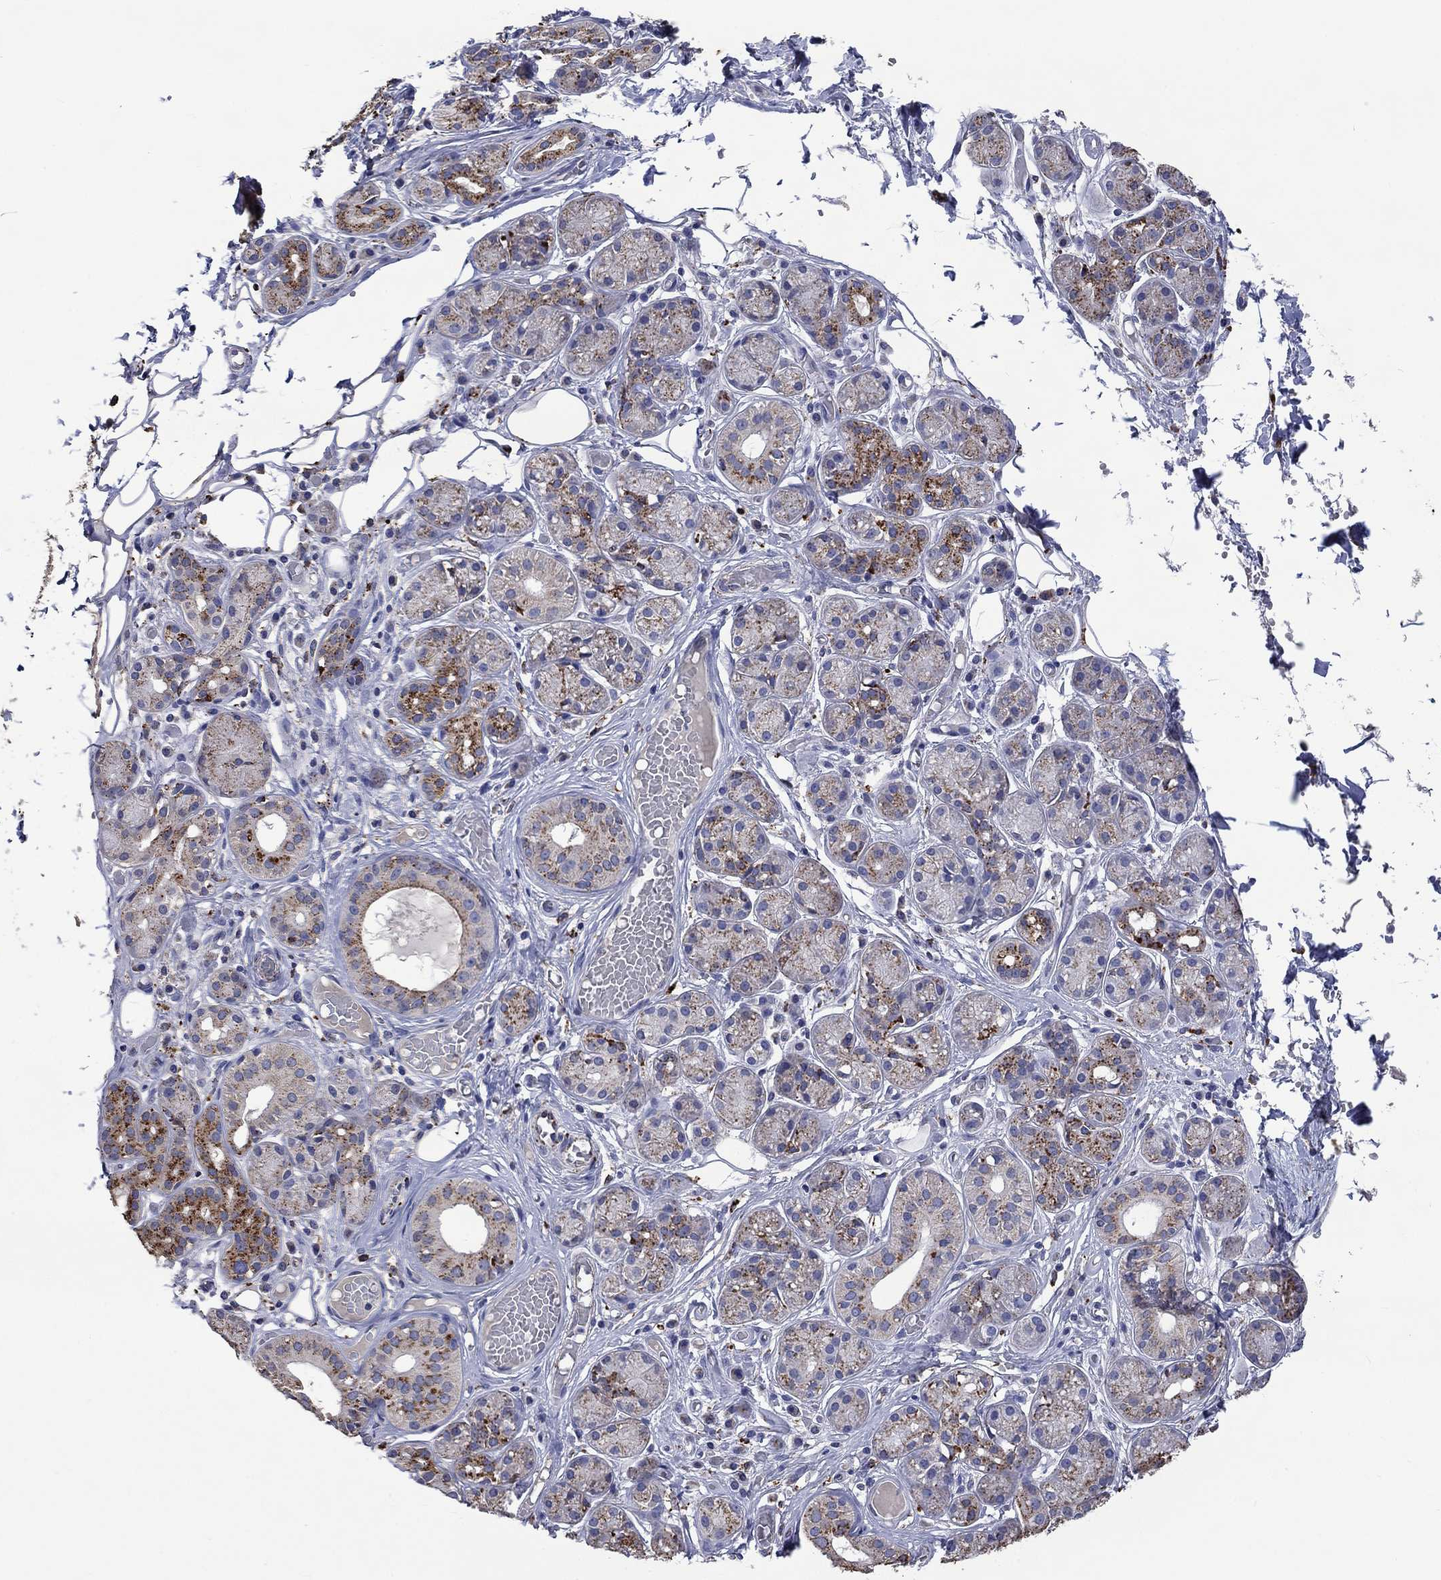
{"staining": {"intensity": "strong", "quantity": "<25%", "location": "cytoplasmic/membranous"}, "tissue": "salivary gland", "cell_type": "Glandular cells", "image_type": "normal", "snomed": [{"axis": "morphology", "description": "Normal tissue, NOS"}, {"axis": "topography", "description": "Salivary gland"}, {"axis": "topography", "description": "Peripheral nerve tissue"}], "caption": "An image showing strong cytoplasmic/membranous staining in about <25% of glandular cells in unremarkable salivary gland, as visualized by brown immunohistochemical staining.", "gene": "CTSB", "patient": {"sex": "male", "age": 71}}